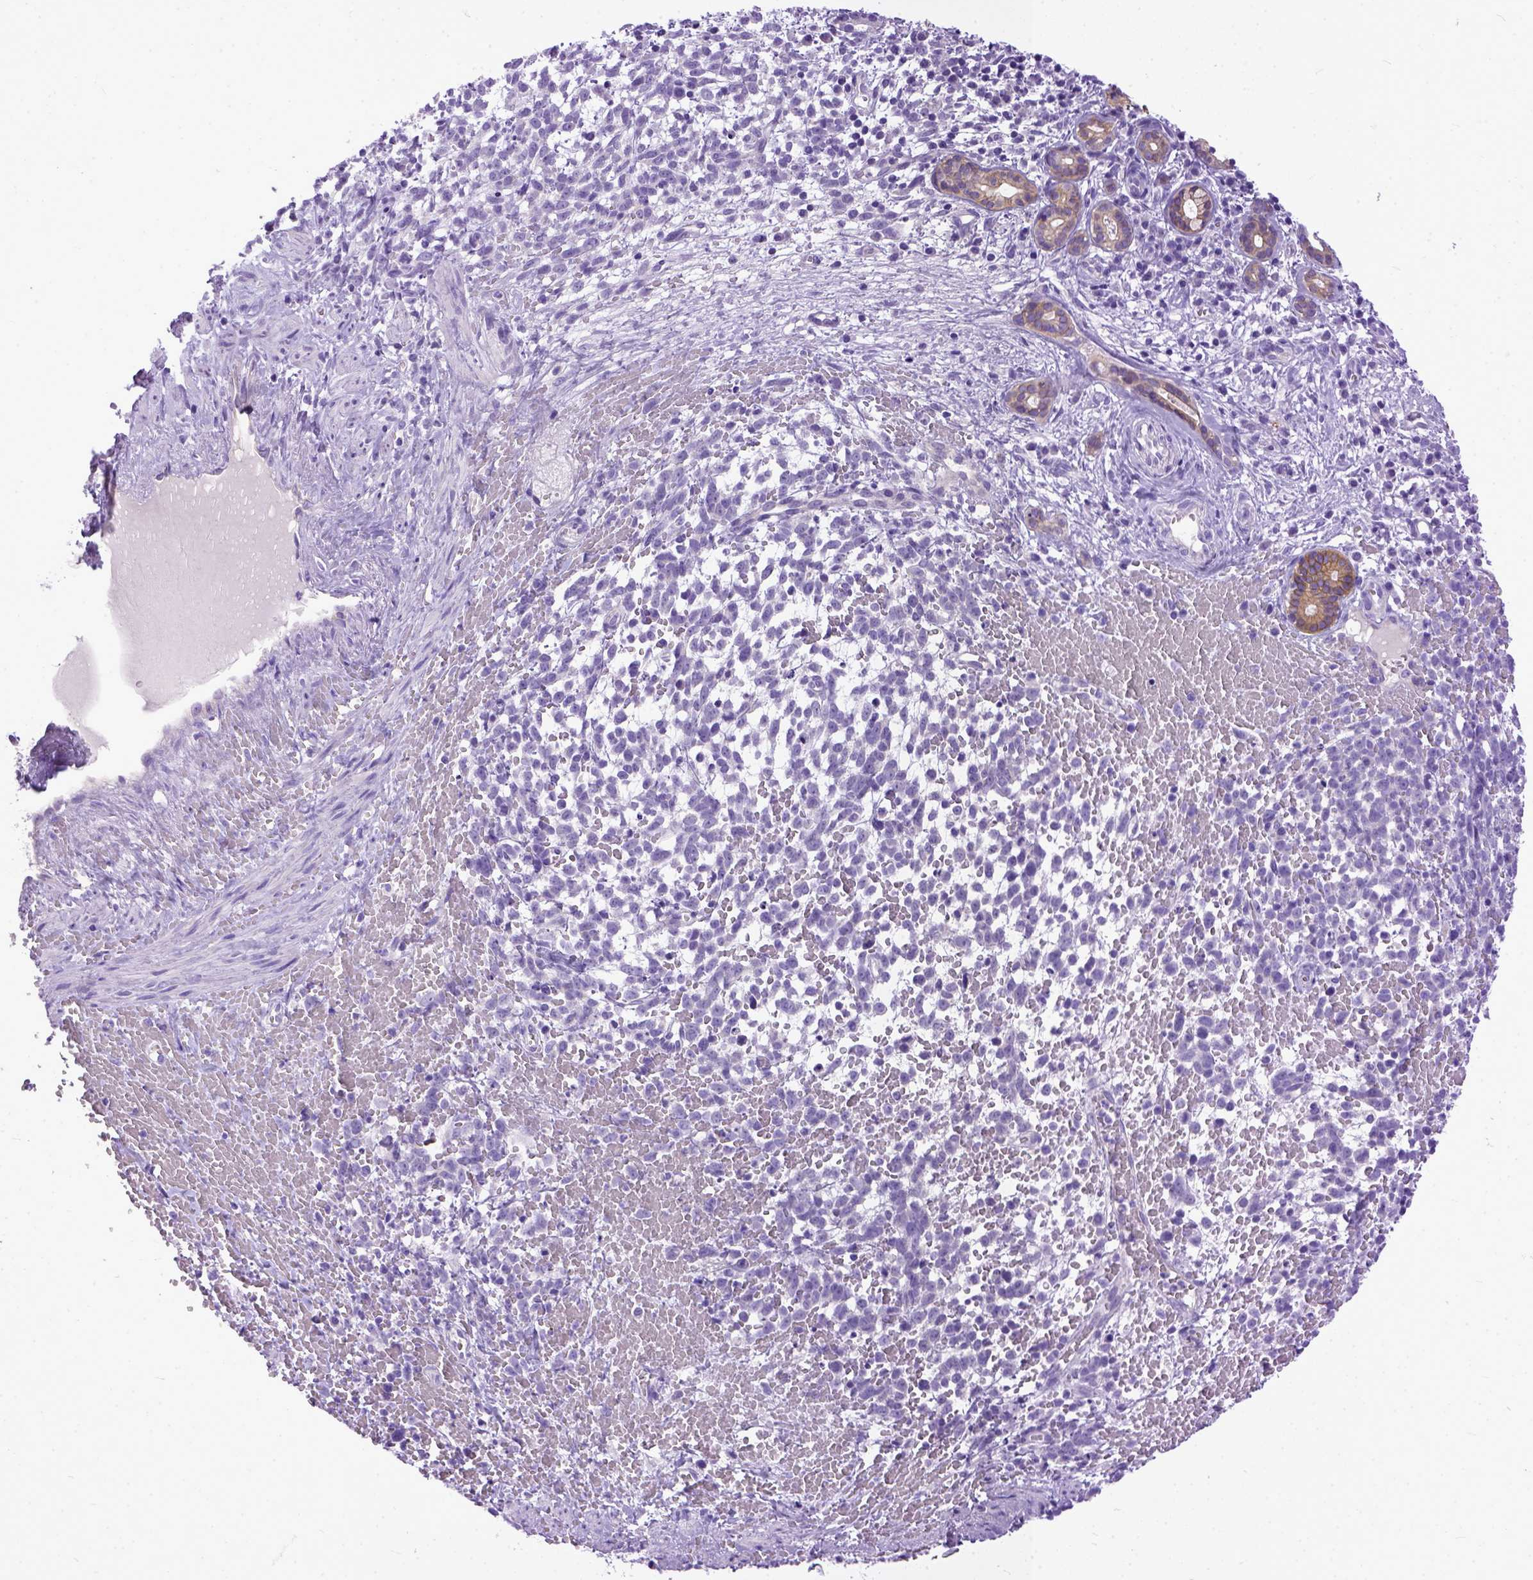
{"staining": {"intensity": "negative", "quantity": "none", "location": "none"}, "tissue": "melanoma", "cell_type": "Tumor cells", "image_type": "cancer", "snomed": [{"axis": "morphology", "description": "Malignant melanoma, NOS"}, {"axis": "topography", "description": "Skin"}], "caption": "Protein analysis of malignant melanoma displays no significant positivity in tumor cells.", "gene": "PPL", "patient": {"sex": "female", "age": 70}}